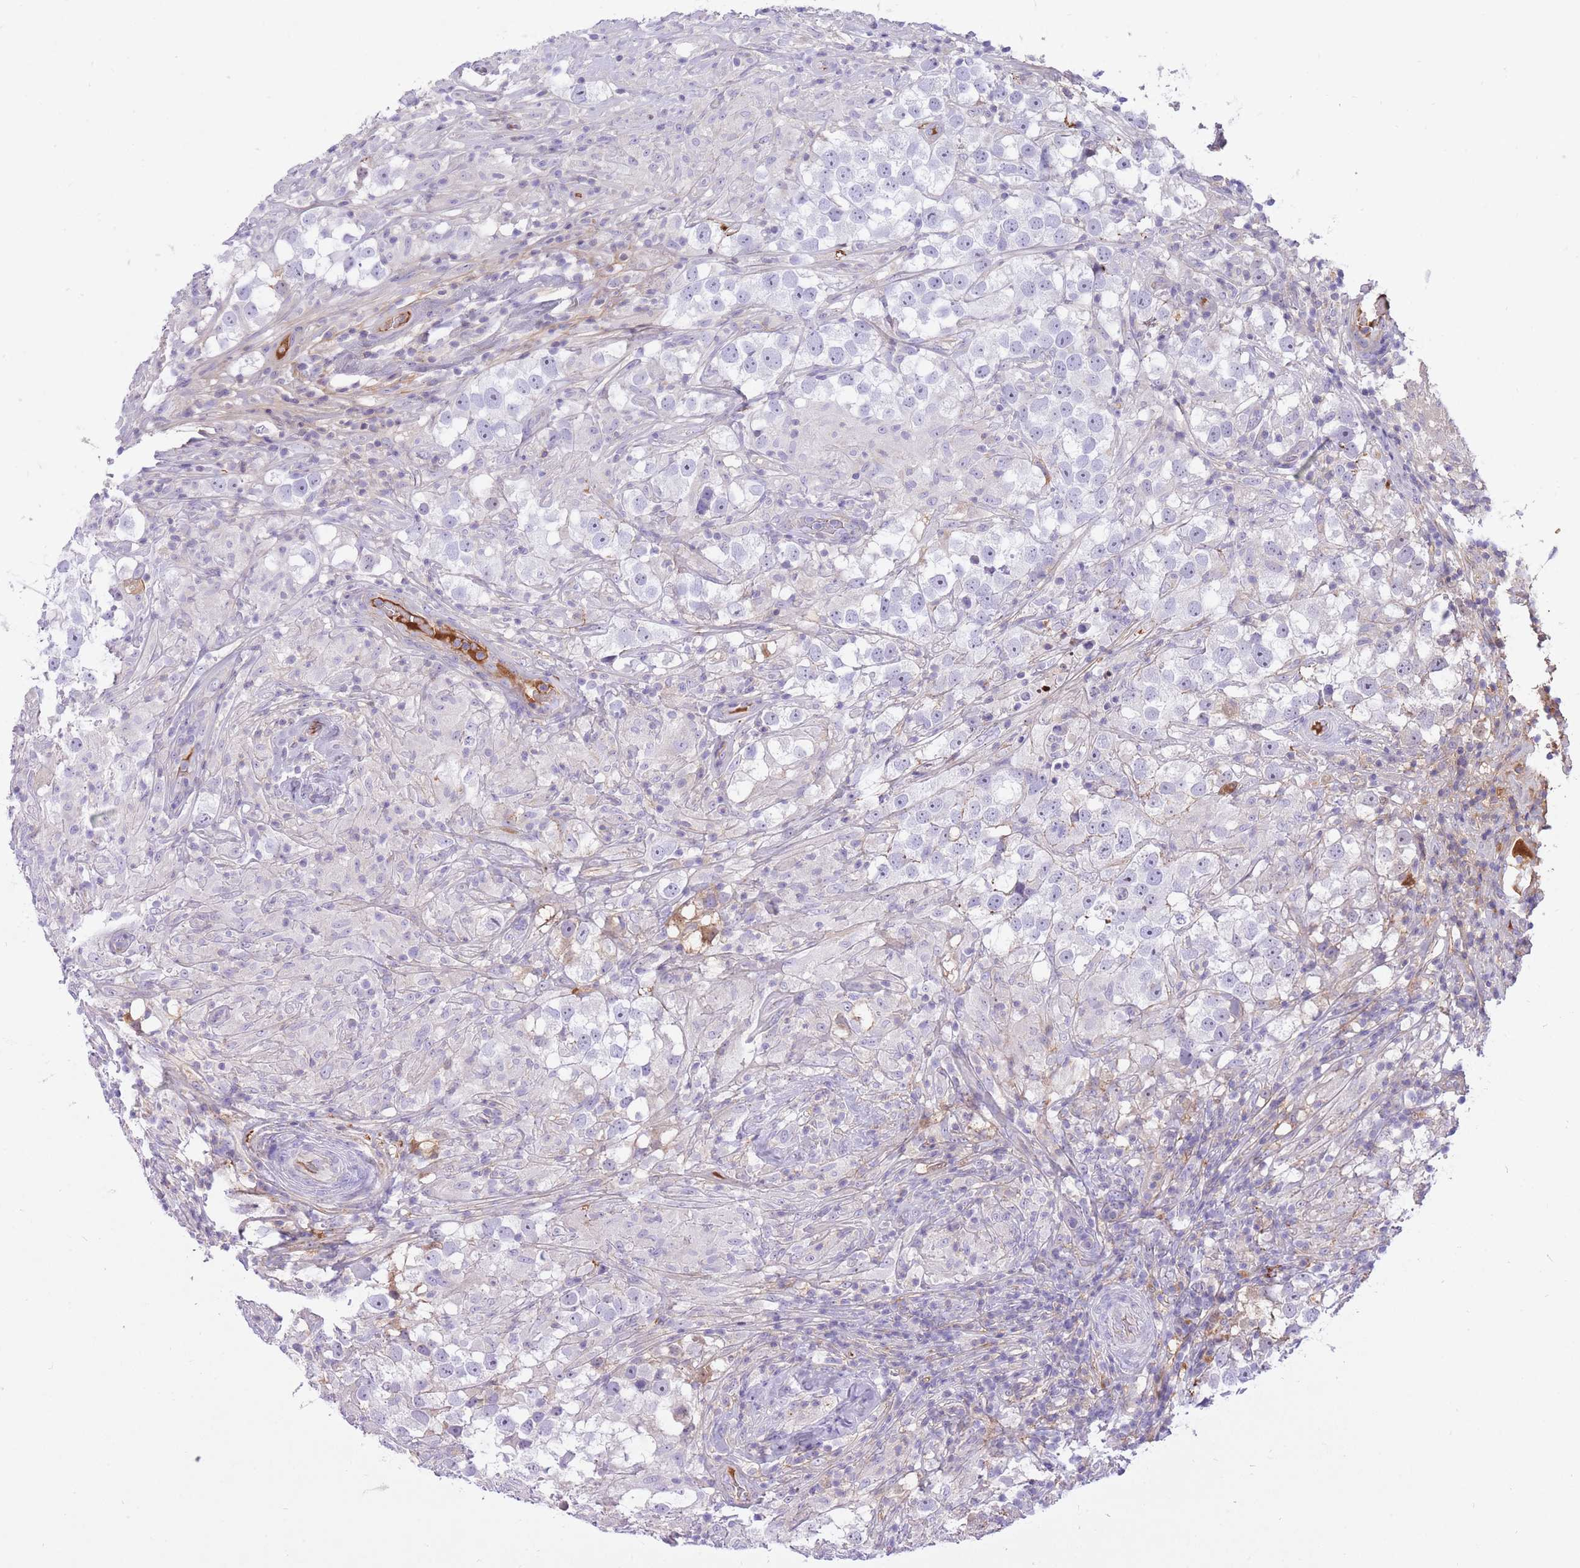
{"staining": {"intensity": "moderate", "quantity": "25%-75%", "location": "cytoplasmic/membranous"}, "tissue": "testis cancer", "cell_type": "Tumor cells", "image_type": "cancer", "snomed": [{"axis": "morphology", "description": "Seminoma, NOS"}, {"axis": "topography", "description": "Testis"}], "caption": "Human testis seminoma stained with a protein marker shows moderate staining in tumor cells.", "gene": "HRG", "patient": {"sex": "male", "age": 46}}